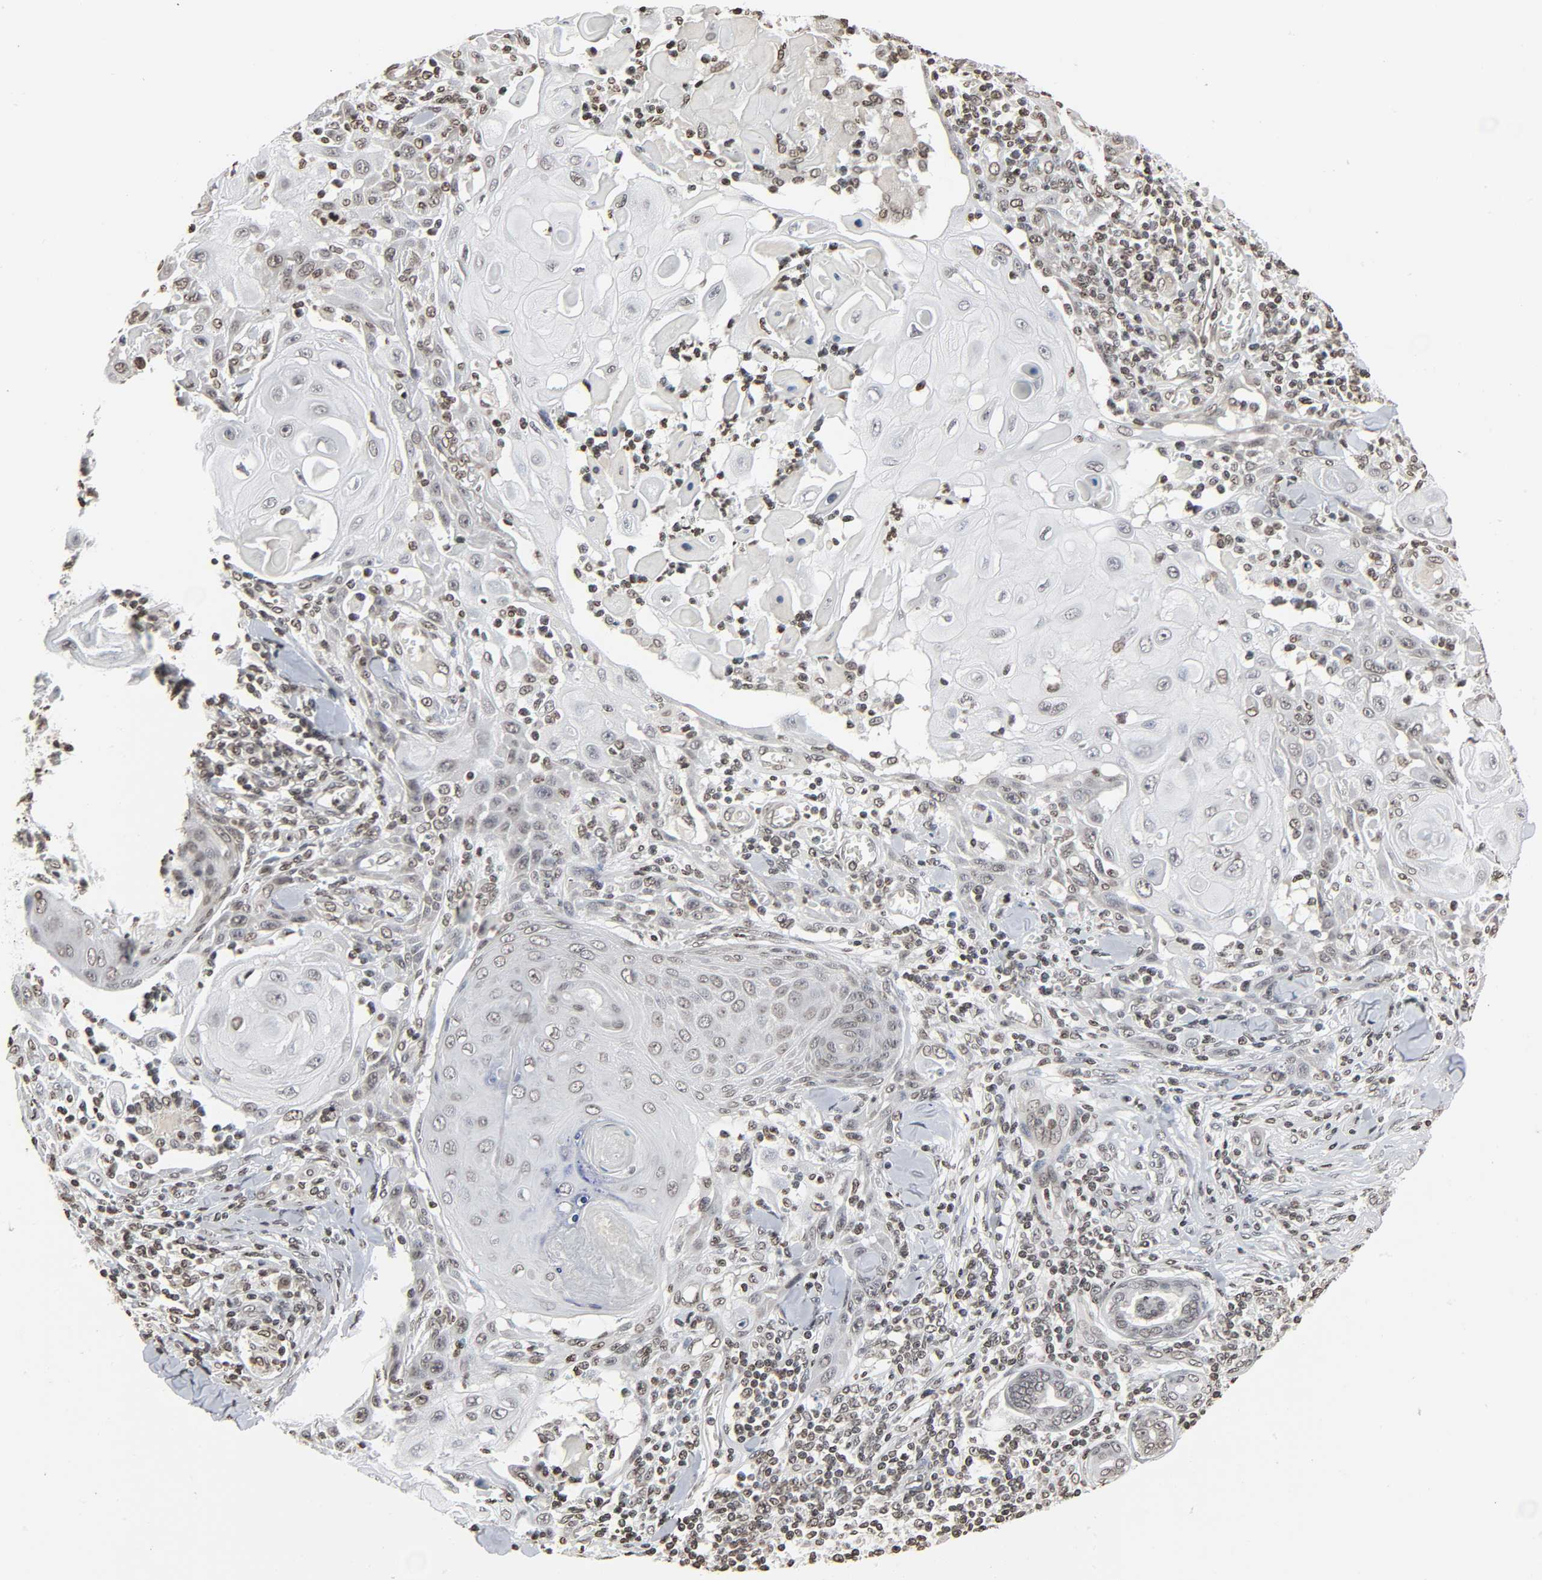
{"staining": {"intensity": "weak", "quantity": ">75%", "location": "nuclear"}, "tissue": "skin cancer", "cell_type": "Tumor cells", "image_type": "cancer", "snomed": [{"axis": "morphology", "description": "Squamous cell carcinoma, NOS"}, {"axis": "topography", "description": "Skin"}], "caption": "DAB (3,3'-diaminobenzidine) immunohistochemical staining of skin cancer displays weak nuclear protein positivity in approximately >75% of tumor cells.", "gene": "ELAVL1", "patient": {"sex": "male", "age": 24}}